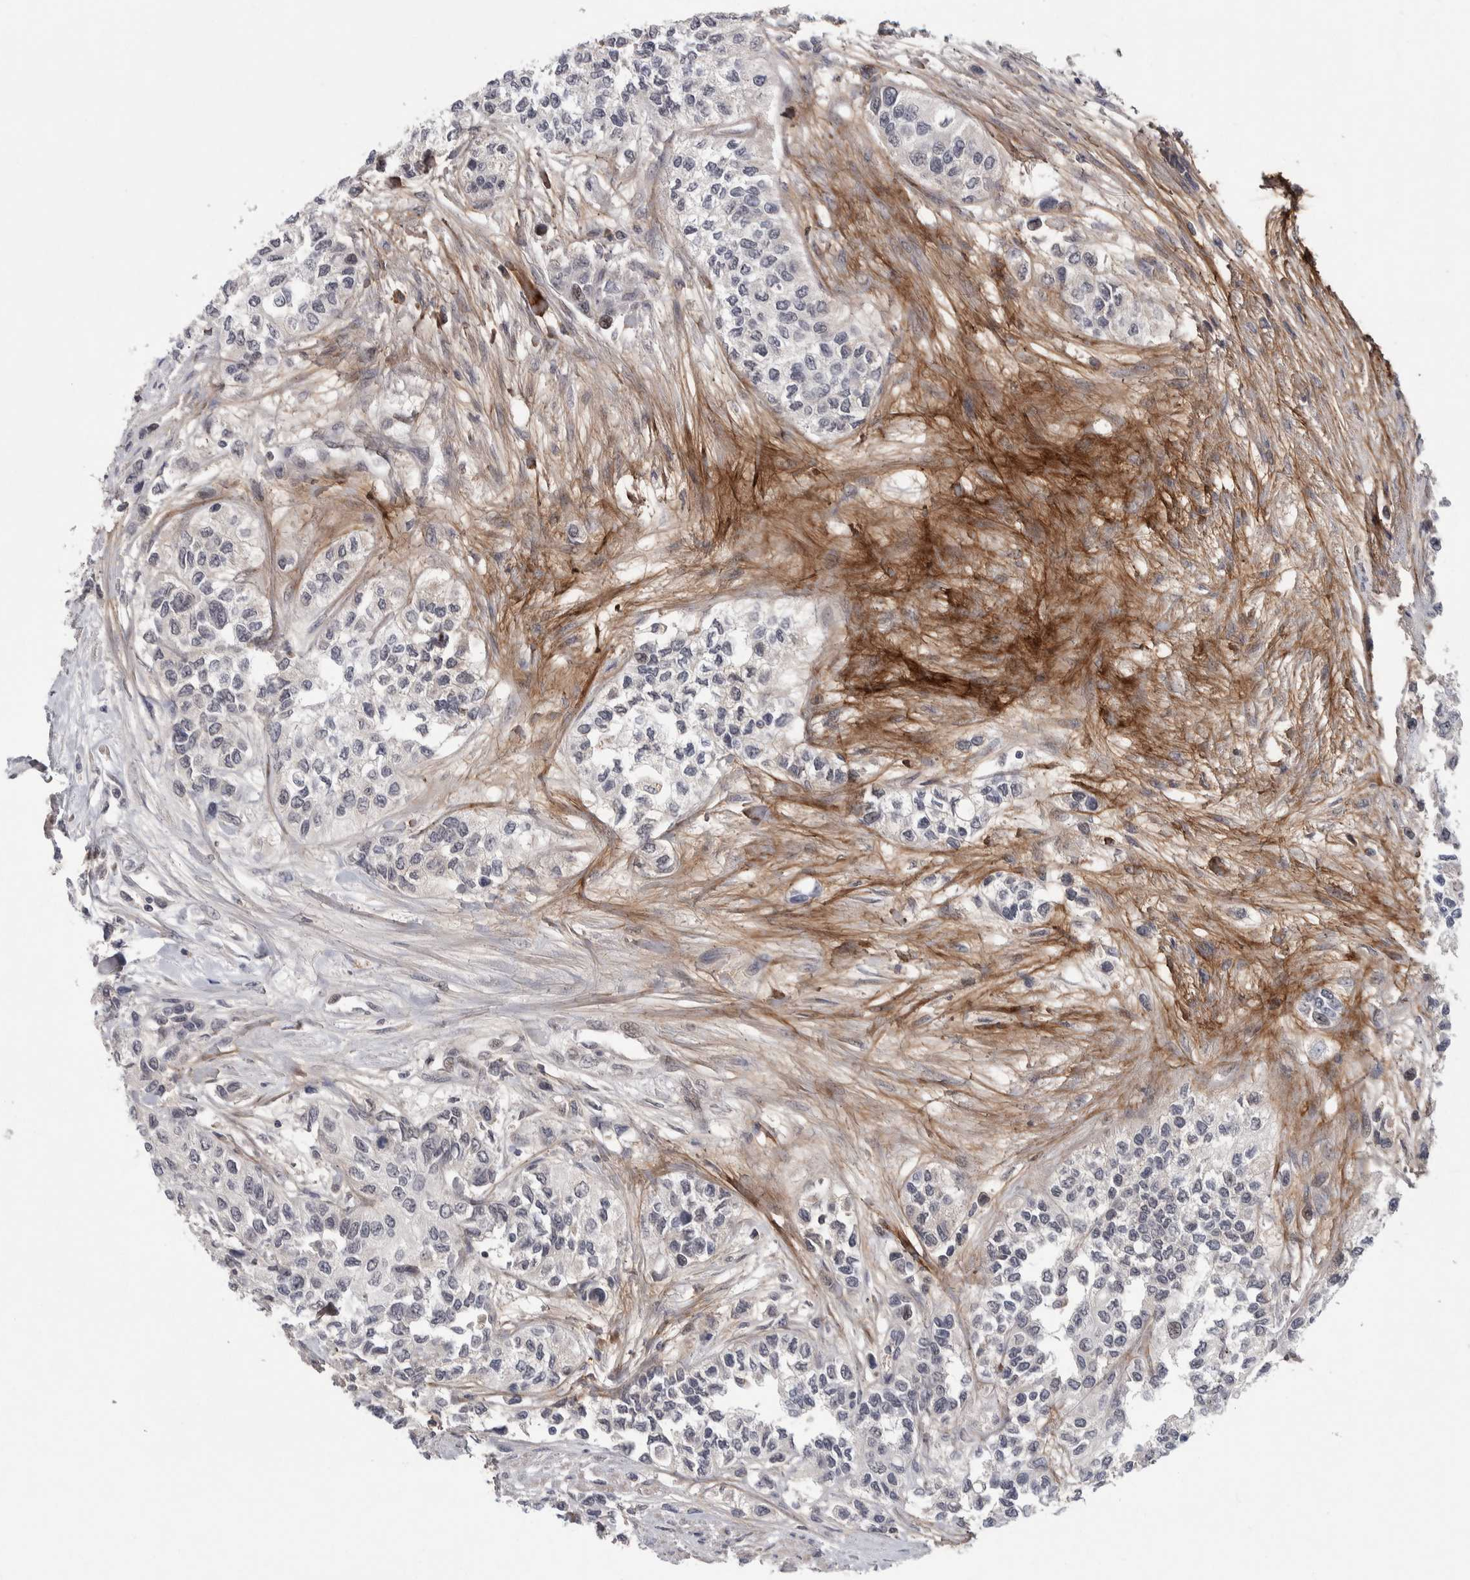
{"staining": {"intensity": "negative", "quantity": "none", "location": "none"}, "tissue": "urothelial cancer", "cell_type": "Tumor cells", "image_type": "cancer", "snomed": [{"axis": "morphology", "description": "Urothelial carcinoma, High grade"}, {"axis": "topography", "description": "Urinary bladder"}], "caption": "Human high-grade urothelial carcinoma stained for a protein using immunohistochemistry shows no staining in tumor cells.", "gene": "ASPN", "patient": {"sex": "female", "age": 56}}